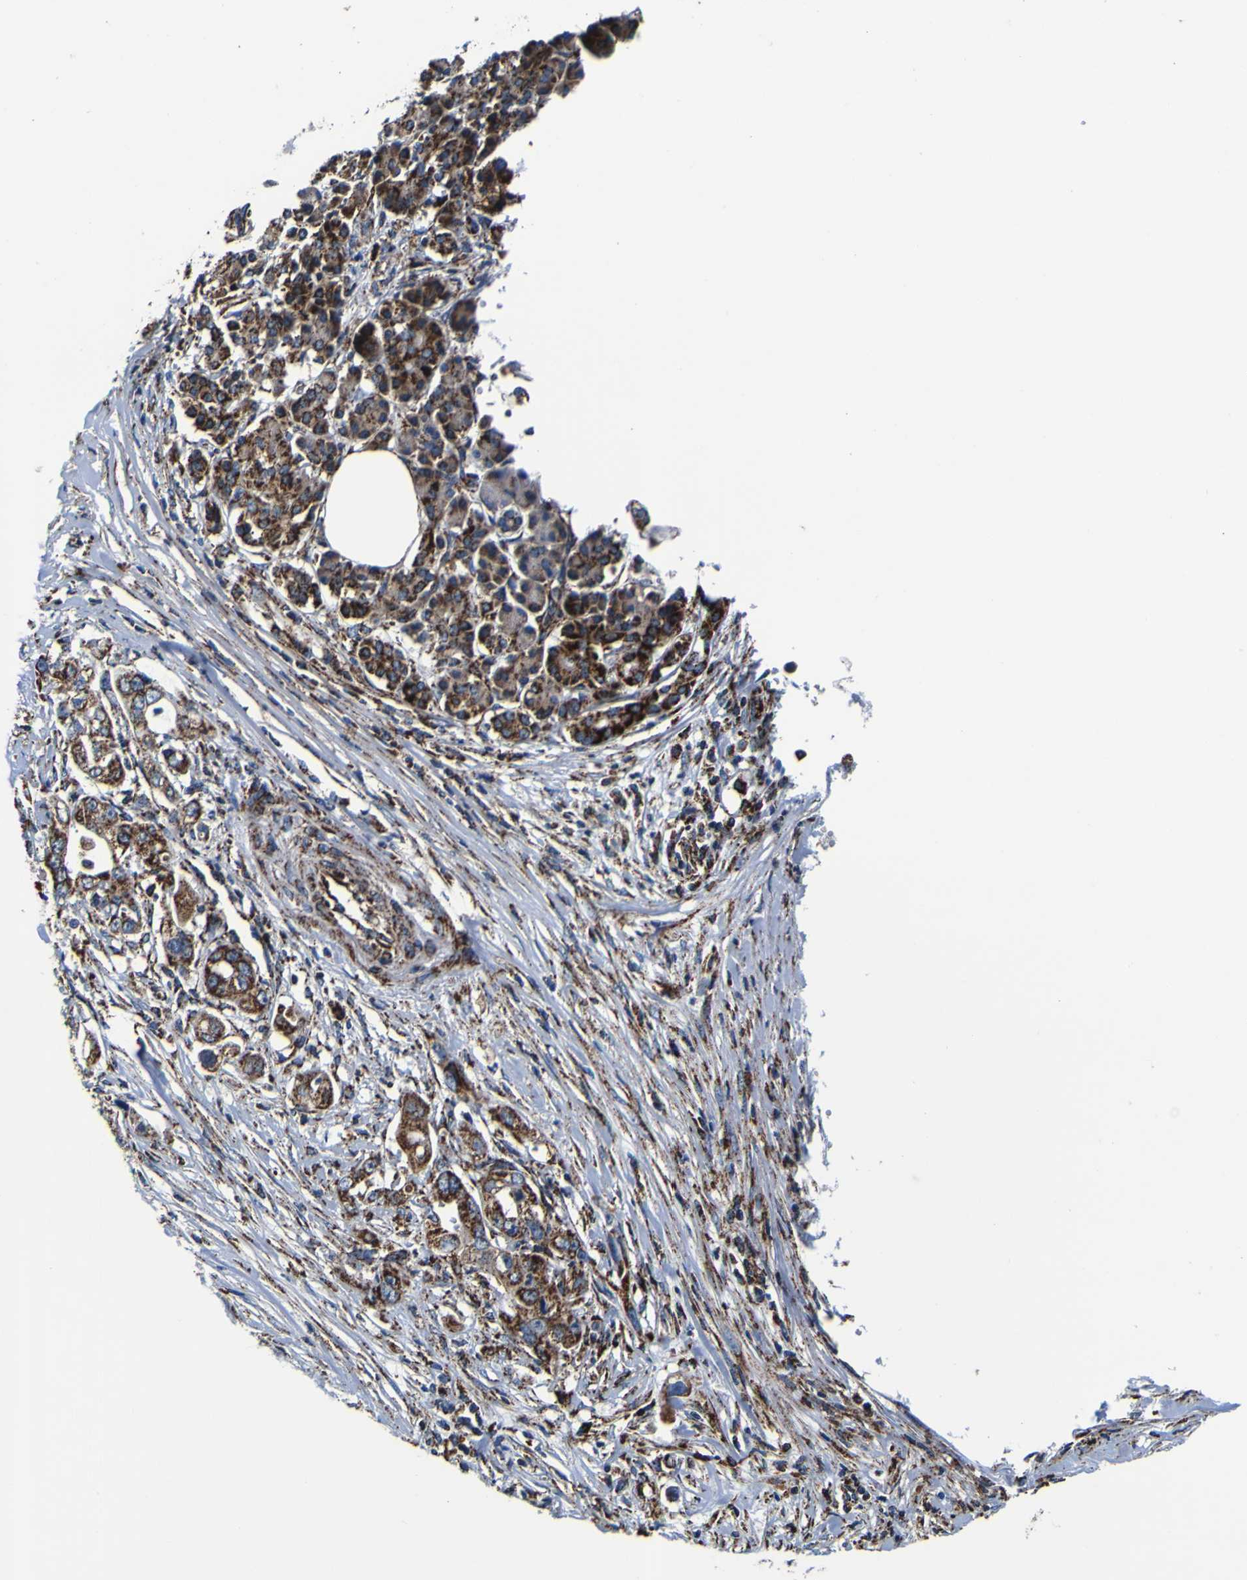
{"staining": {"intensity": "strong", "quantity": ">75%", "location": "cytoplasmic/membranous"}, "tissue": "pancreatic cancer", "cell_type": "Tumor cells", "image_type": "cancer", "snomed": [{"axis": "morphology", "description": "Normal tissue, NOS"}, {"axis": "topography", "description": "Pancreas"}], "caption": "Tumor cells exhibit strong cytoplasmic/membranous staining in about >75% of cells in pancreatic cancer.", "gene": "PTRH2", "patient": {"sex": "male", "age": 42}}